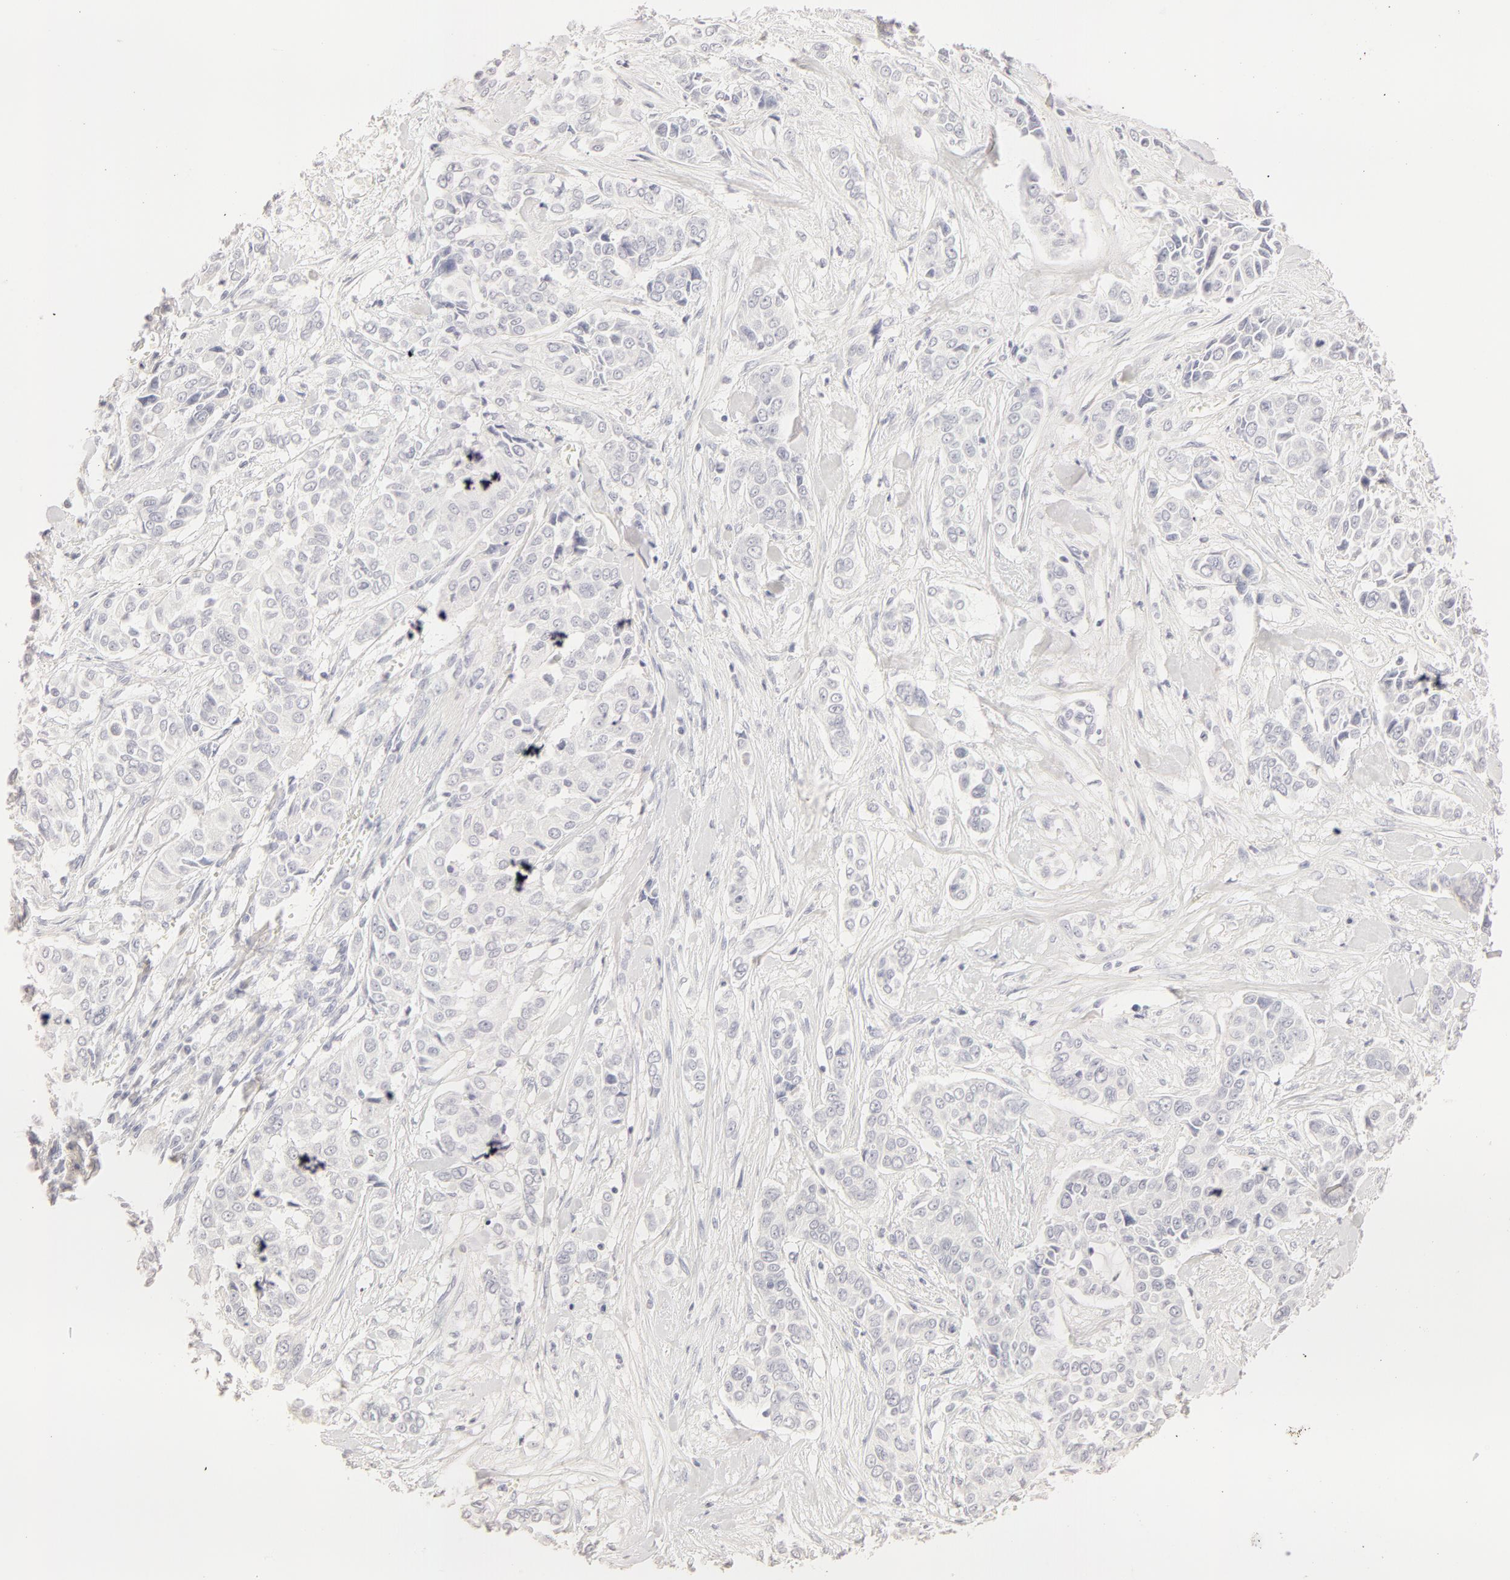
{"staining": {"intensity": "negative", "quantity": "none", "location": "none"}, "tissue": "pancreatic cancer", "cell_type": "Tumor cells", "image_type": "cancer", "snomed": [{"axis": "morphology", "description": "Adenocarcinoma, NOS"}, {"axis": "topography", "description": "Pancreas"}], "caption": "DAB (3,3'-diaminobenzidine) immunohistochemical staining of adenocarcinoma (pancreatic) demonstrates no significant positivity in tumor cells.", "gene": "LGALS7B", "patient": {"sex": "female", "age": 52}}